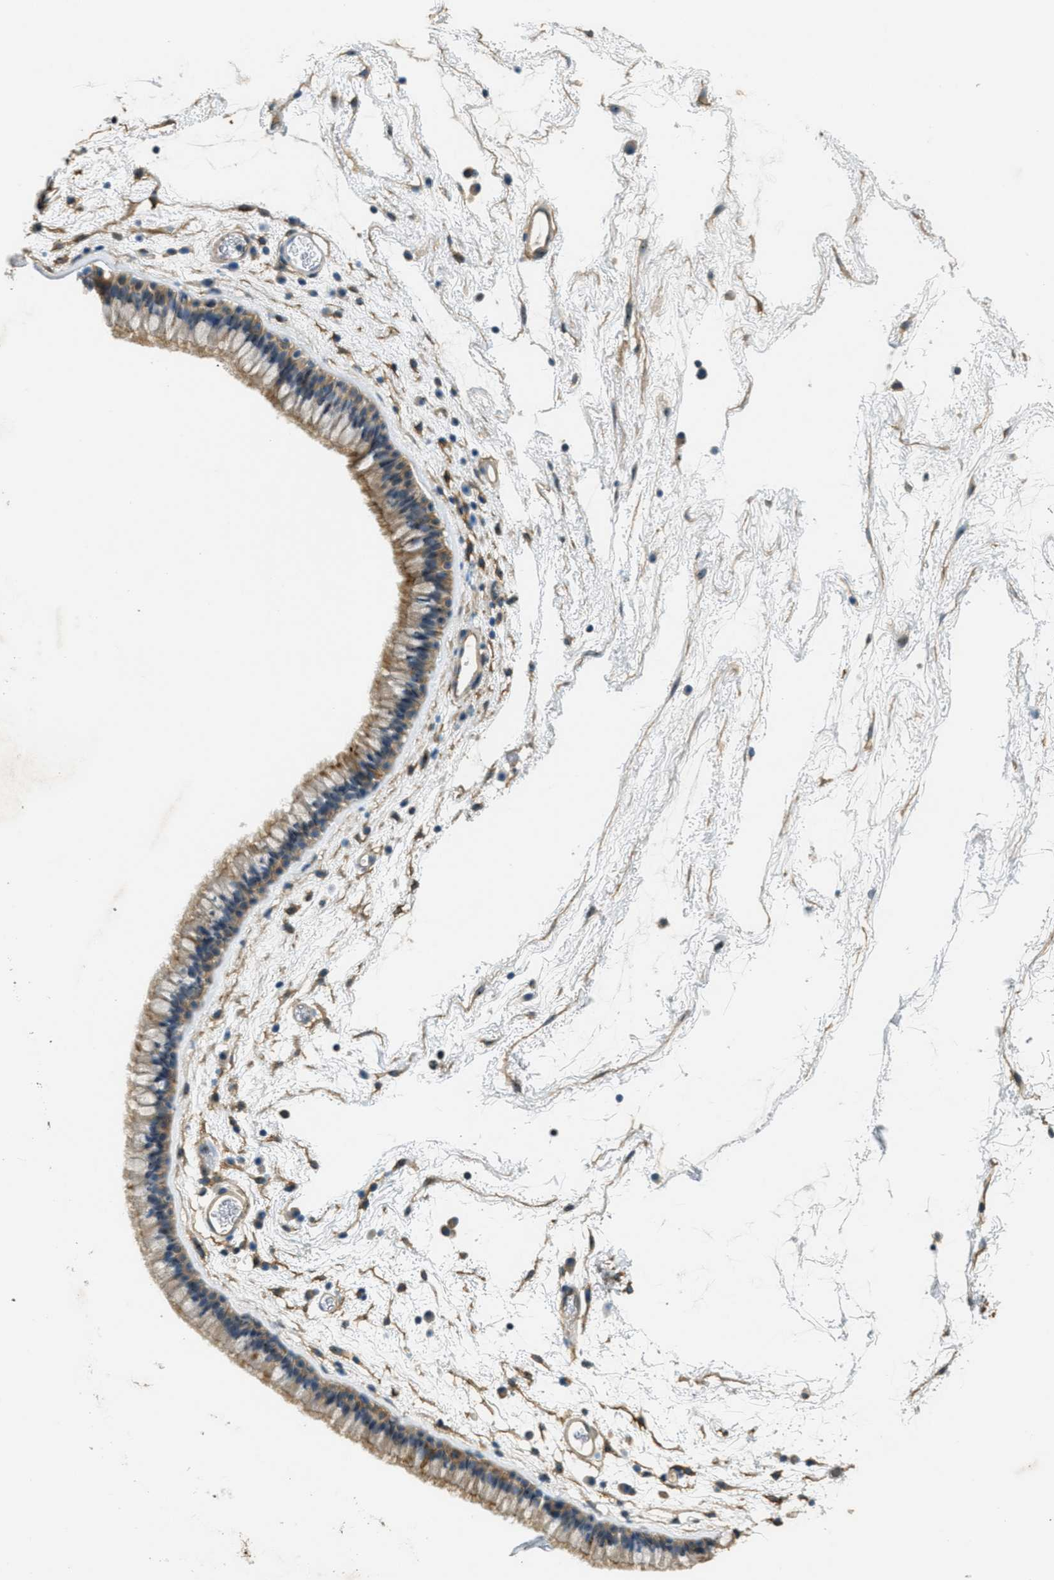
{"staining": {"intensity": "moderate", "quantity": ">75%", "location": "cytoplasmic/membranous,nuclear"}, "tissue": "nasopharynx", "cell_type": "Respiratory epithelial cells", "image_type": "normal", "snomed": [{"axis": "morphology", "description": "Normal tissue, NOS"}, {"axis": "morphology", "description": "Inflammation, NOS"}, {"axis": "topography", "description": "Nasopharynx"}], "caption": "Immunohistochemistry of normal nasopharynx exhibits medium levels of moderate cytoplasmic/membranous,nuclear expression in approximately >75% of respiratory epithelial cells.", "gene": "OSMR", "patient": {"sex": "male", "age": 48}}